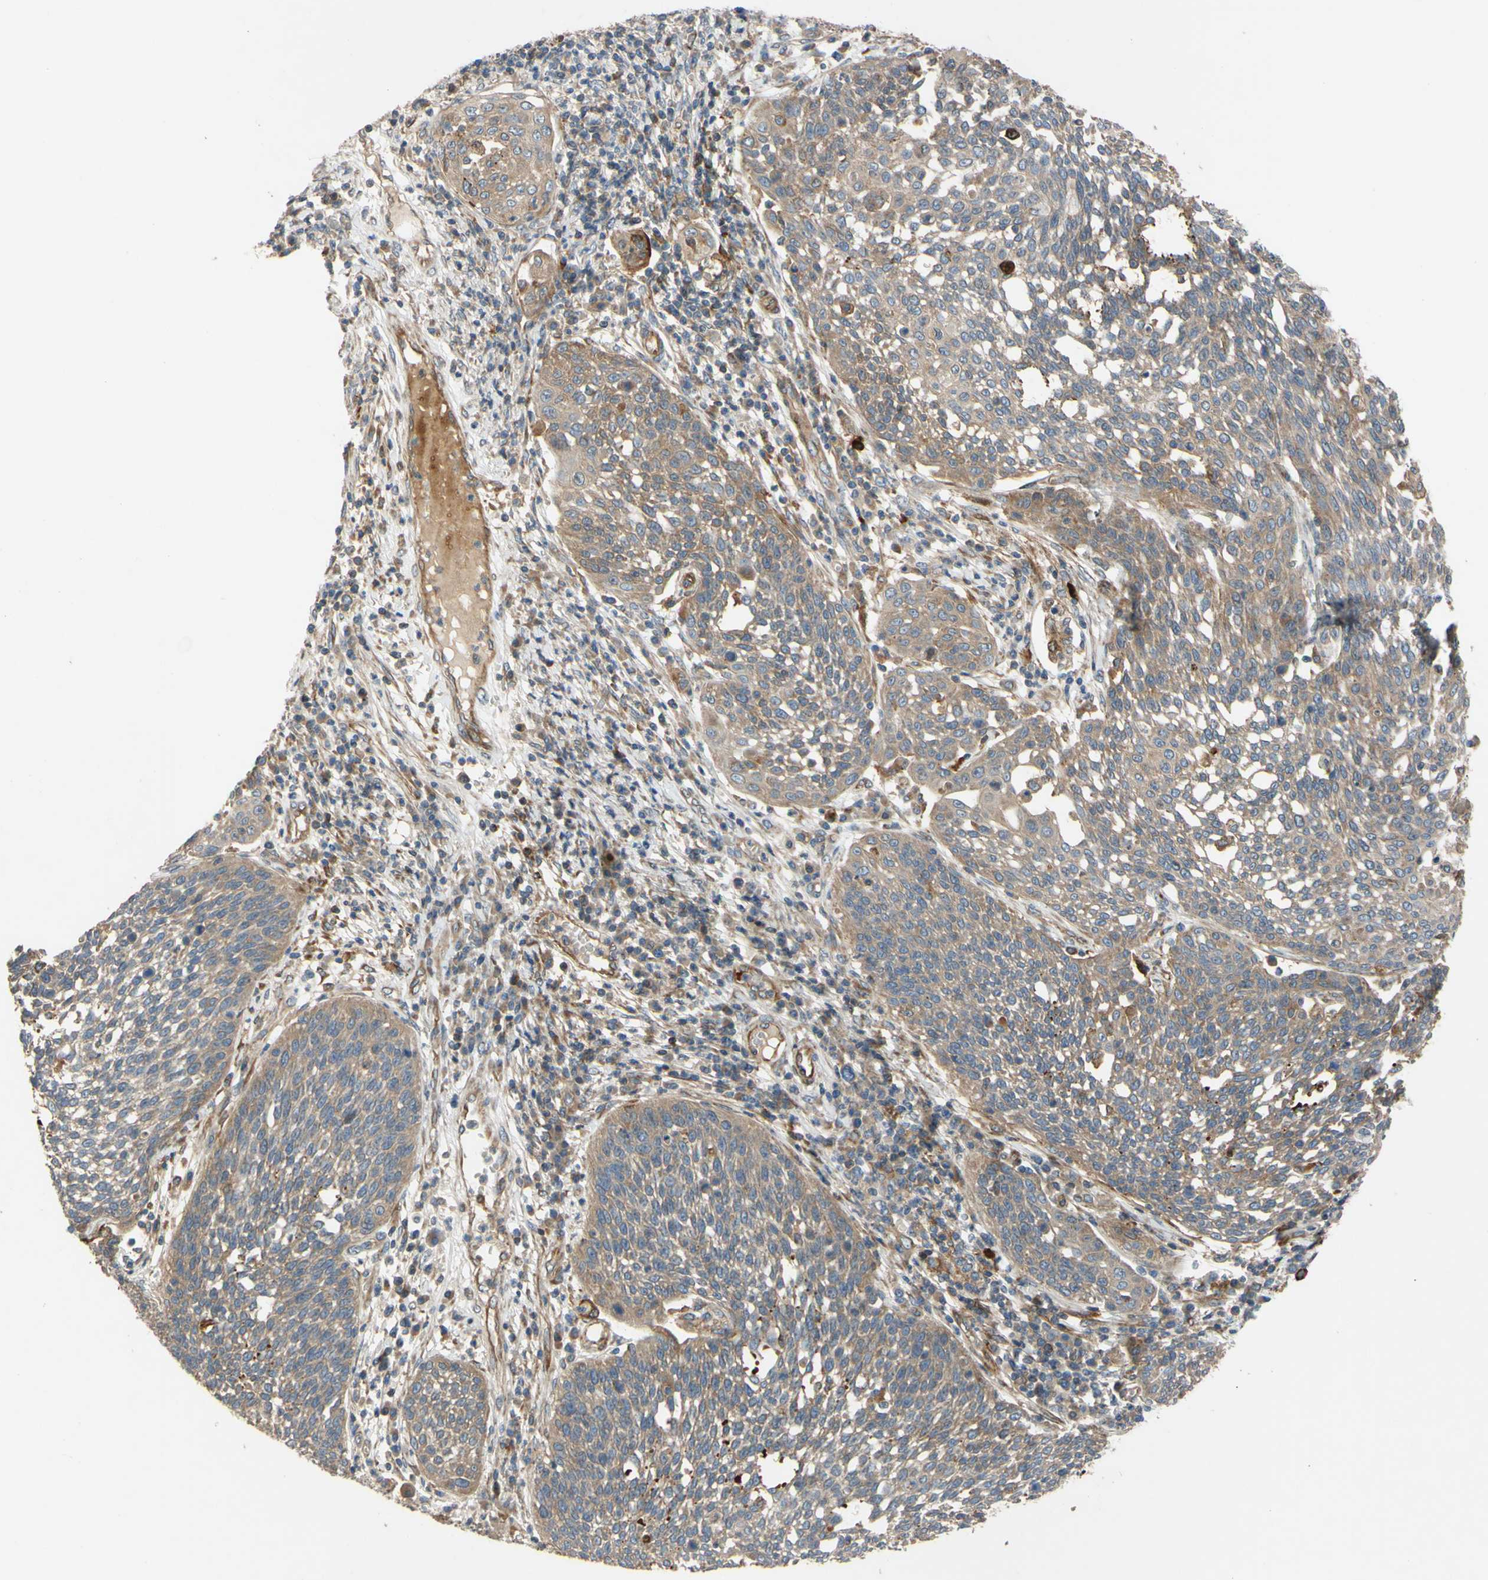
{"staining": {"intensity": "moderate", "quantity": ">75%", "location": "cytoplasmic/membranous"}, "tissue": "cervical cancer", "cell_type": "Tumor cells", "image_type": "cancer", "snomed": [{"axis": "morphology", "description": "Squamous cell carcinoma, NOS"}, {"axis": "topography", "description": "Cervix"}], "caption": "A brown stain highlights moderate cytoplasmic/membranous expression of a protein in human cervical squamous cell carcinoma tumor cells.", "gene": "SPTLC1", "patient": {"sex": "female", "age": 34}}